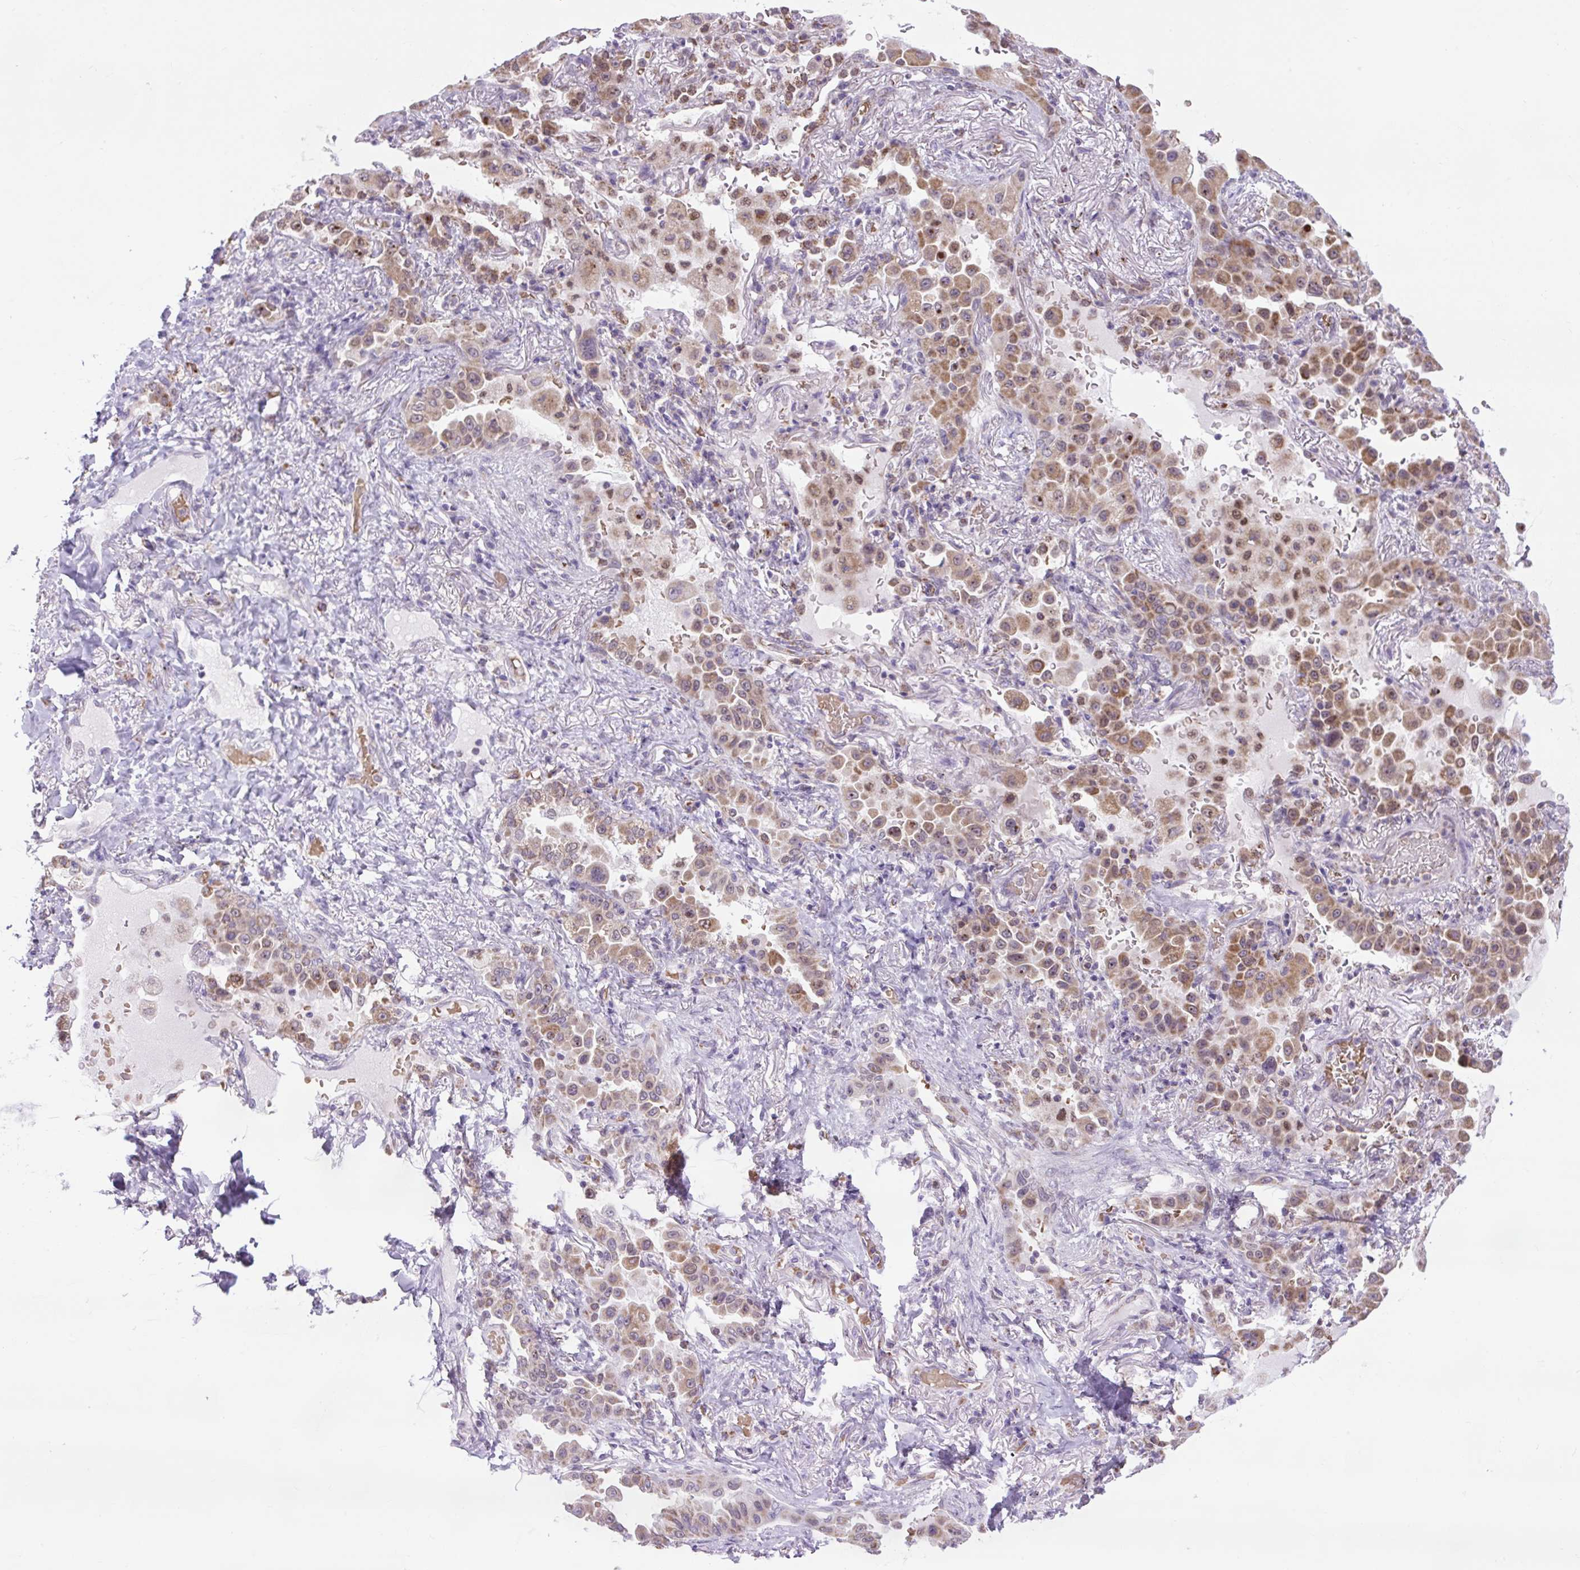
{"staining": {"intensity": "moderate", "quantity": ">75%", "location": "cytoplasmic/membranous"}, "tissue": "lung cancer", "cell_type": "Tumor cells", "image_type": "cancer", "snomed": [{"axis": "morphology", "description": "Squamous cell carcinoma, NOS"}, {"axis": "topography", "description": "Lung"}], "caption": "Approximately >75% of tumor cells in lung cancer reveal moderate cytoplasmic/membranous protein positivity as visualized by brown immunohistochemical staining.", "gene": "SCO2", "patient": {"sex": "male", "age": 74}}